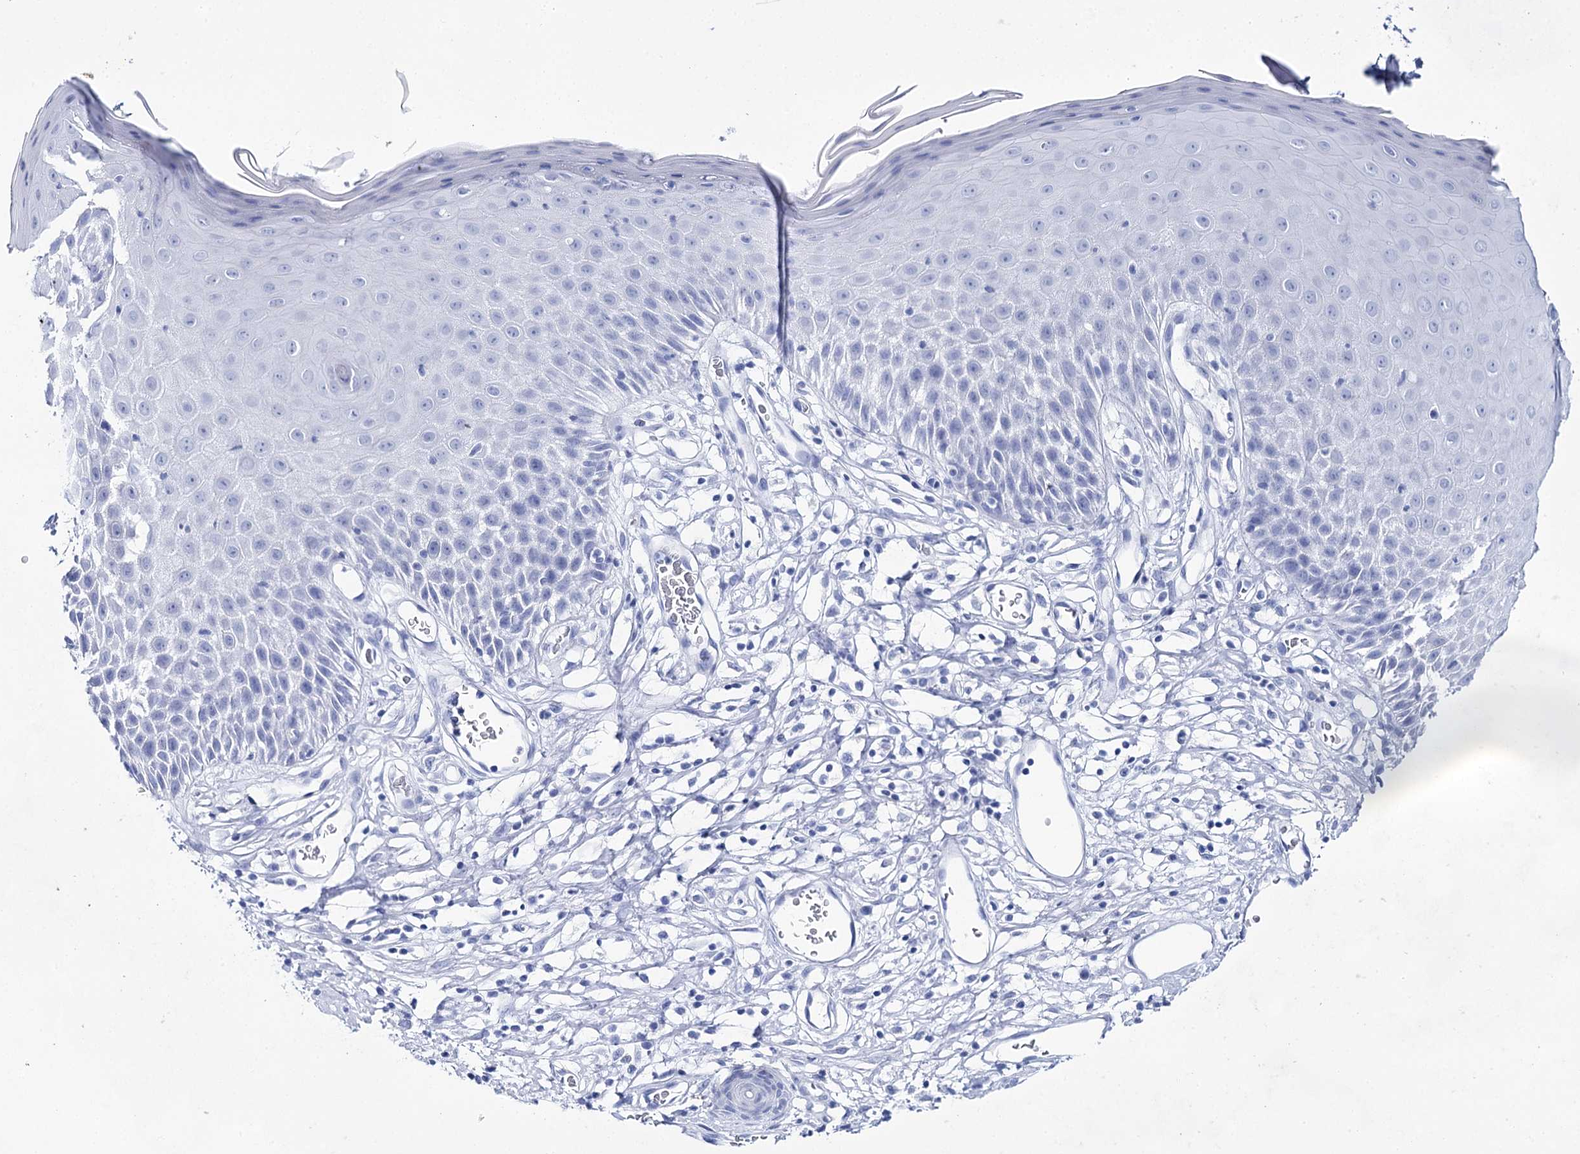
{"staining": {"intensity": "weak", "quantity": "<25%", "location": "cytoplasmic/membranous"}, "tissue": "skin", "cell_type": "Epidermal cells", "image_type": "normal", "snomed": [{"axis": "morphology", "description": "Normal tissue, NOS"}, {"axis": "topography", "description": "Vulva"}], "caption": "Immunohistochemical staining of normal skin displays no significant staining in epidermal cells.", "gene": "LALBA", "patient": {"sex": "female", "age": 68}}